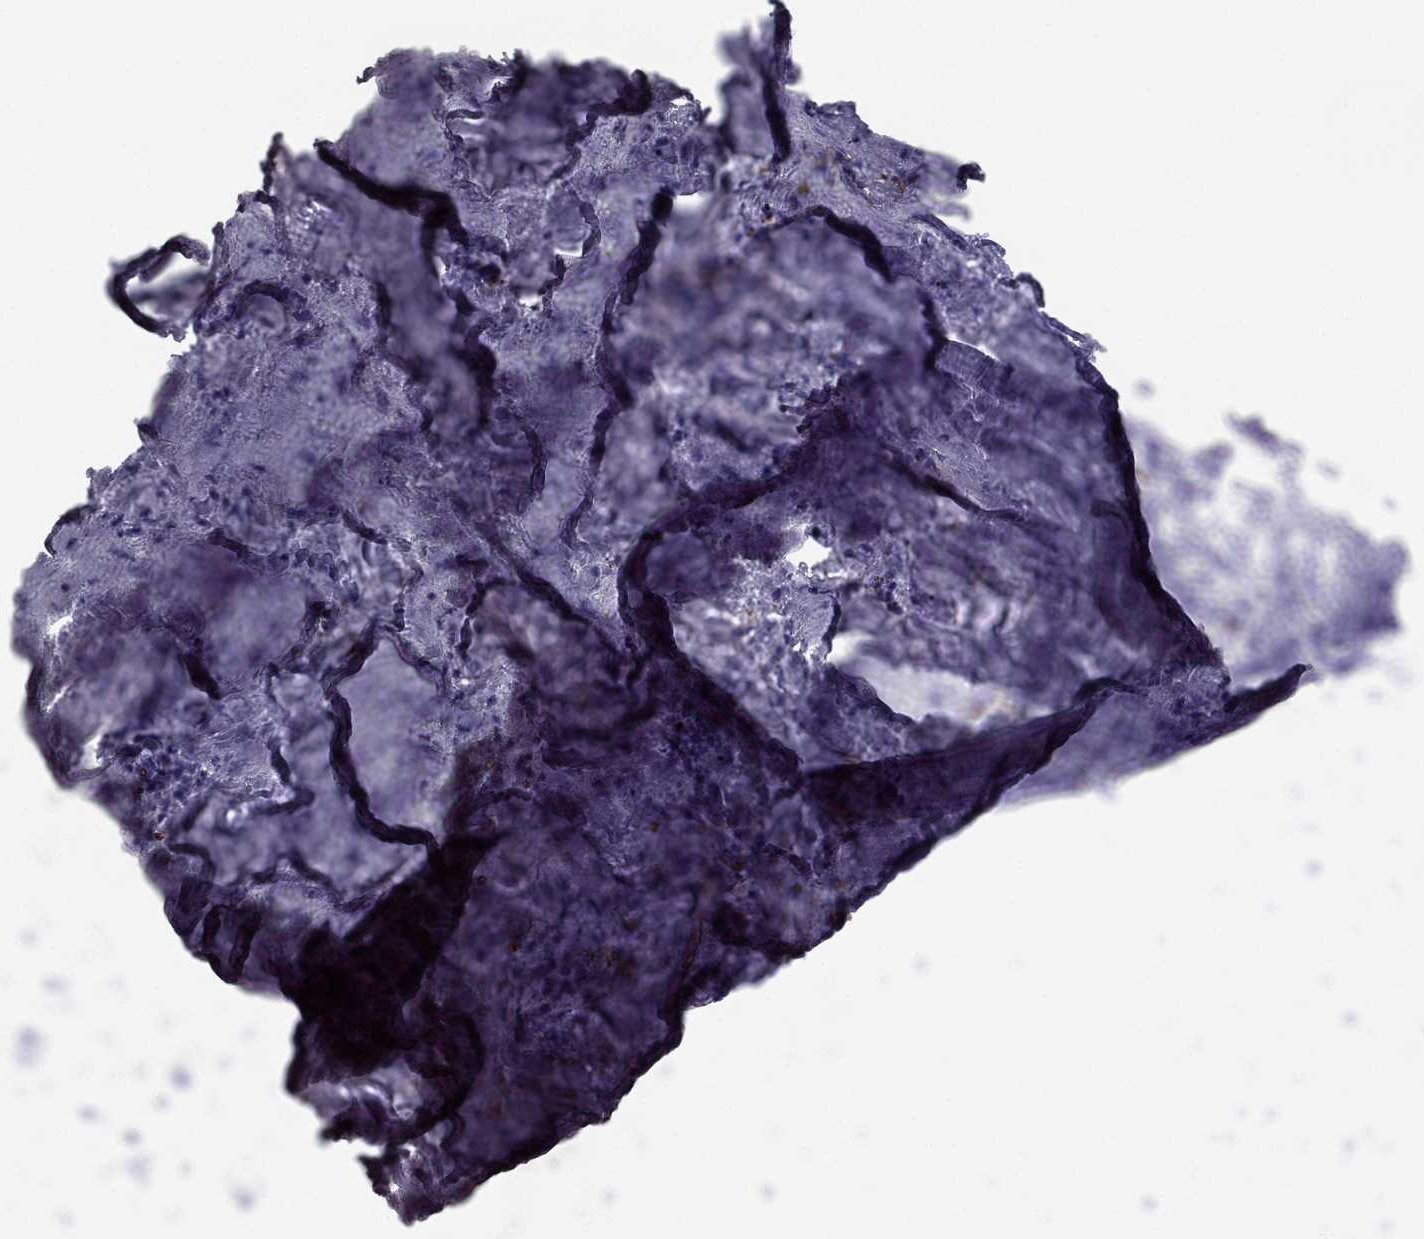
{"staining": {"intensity": "negative", "quantity": "none", "location": "none"}, "tissue": "renal cancer", "cell_type": "Tumor cells", "image_type": "cancer", "snomed": [{"axis": "morphology", "description": "Adenocarcinoma, NOS"}, {"axis": "topography", "description": "Kidney"}], "caption": "DAB (3,3'-diaminobenzidine) immunohistochemical staining of renal cancer demonstrates no significant positivity in tumor cells.", "gene": "MAEL", "patient": {"sex": "female", "age": 67}}